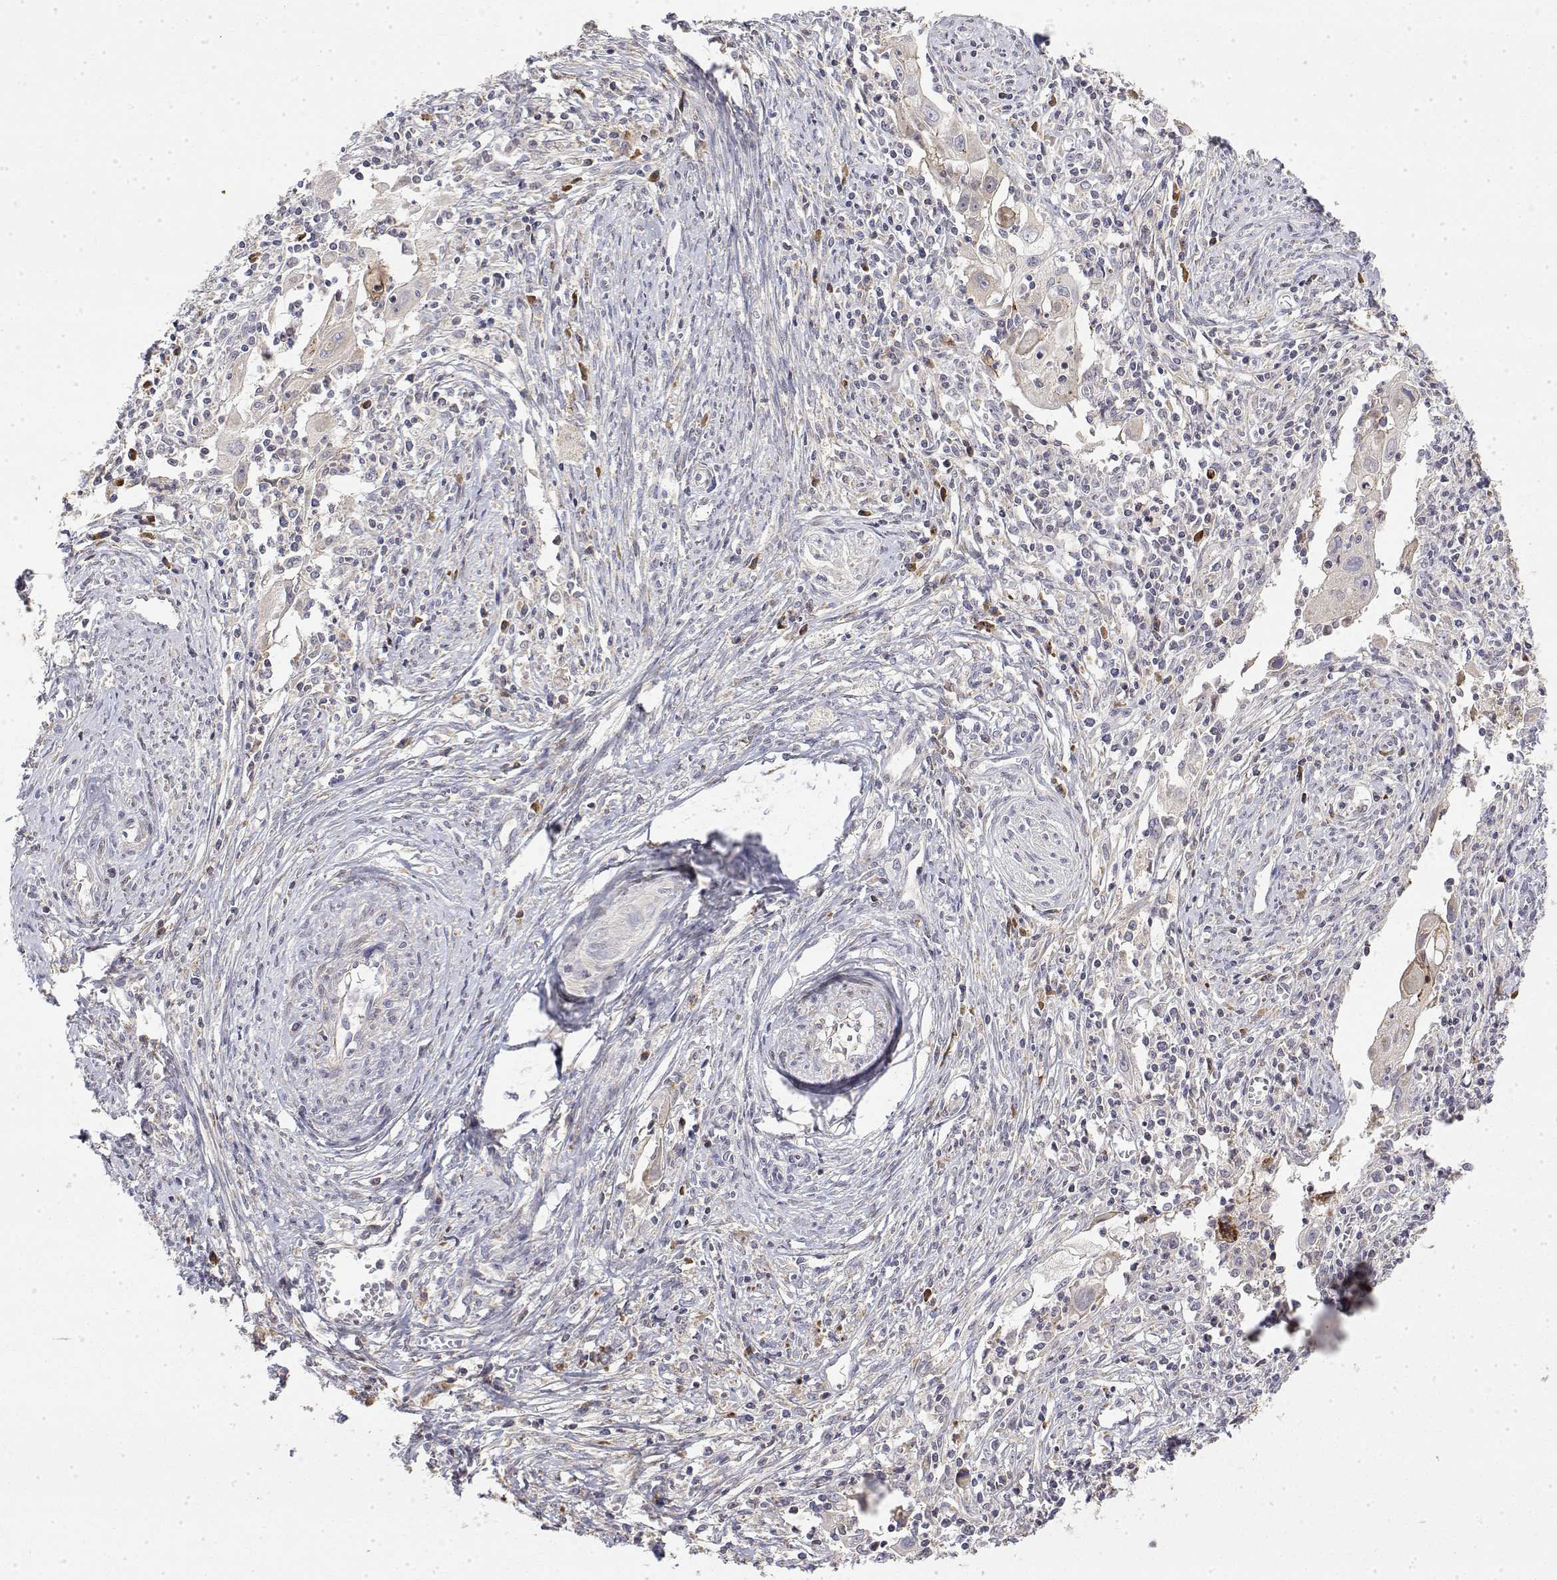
{"staining": {"intensity": "negative", "quantity": "none", "location": "none"}, "tissue": "cervical cancer", "cell_type": "Tumor cells", "image_type": "cancer", "snomed": [{"axis": "morphology", "description": "Squamous cell carcinoma, NOS"}, {"axis": "topography", "description": "Cervix"}], "caption": "Micrograph shows no significant protein positivity in tumor cells of cervical squamous cell carcinoma.", "gene": "IGFBP4", "patient": {"sex": "female", "age": 30}}